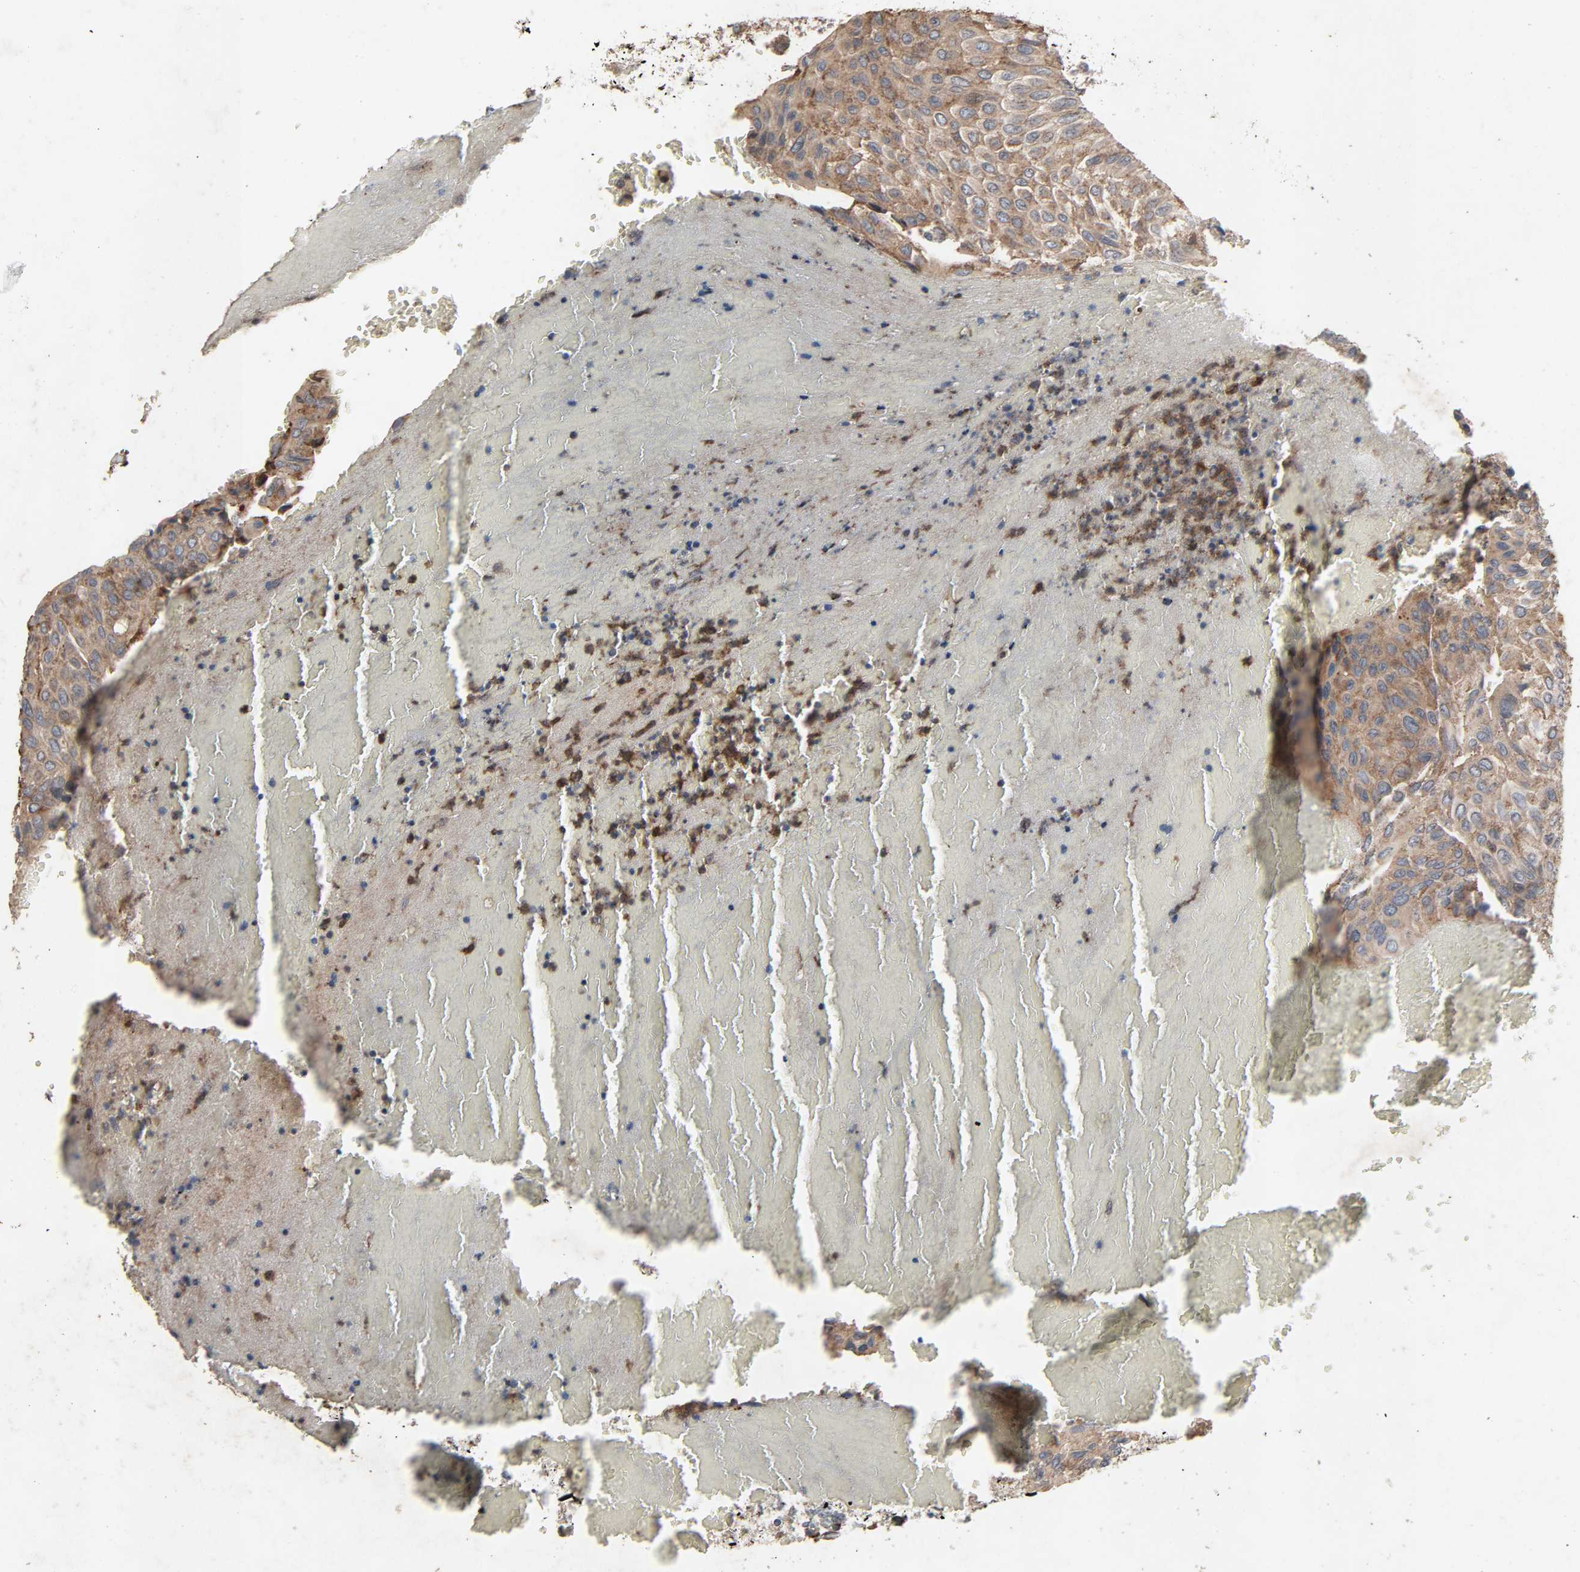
{"staining": {"intensity": "moderate", "quantity": ">75%", "location": "cytoplasmic/membranous"}, "tissue": "urothelial cancer", "cell_type": "Tumor cells", "image_type": "cancer", "snomed": [{"axis": "morphology", "description": "Urothelial carcinoma, High grade"}, {"axis": "topography", "description": "Urinary bladder"}], "caption": "Protein expression analysis of urothelial cancer reveals moderate cytoplasmic/membranous positivity in about >75% of tumor cells.", "gene": "ADCY4", "patient": {"sex": "male", "age": 66}}